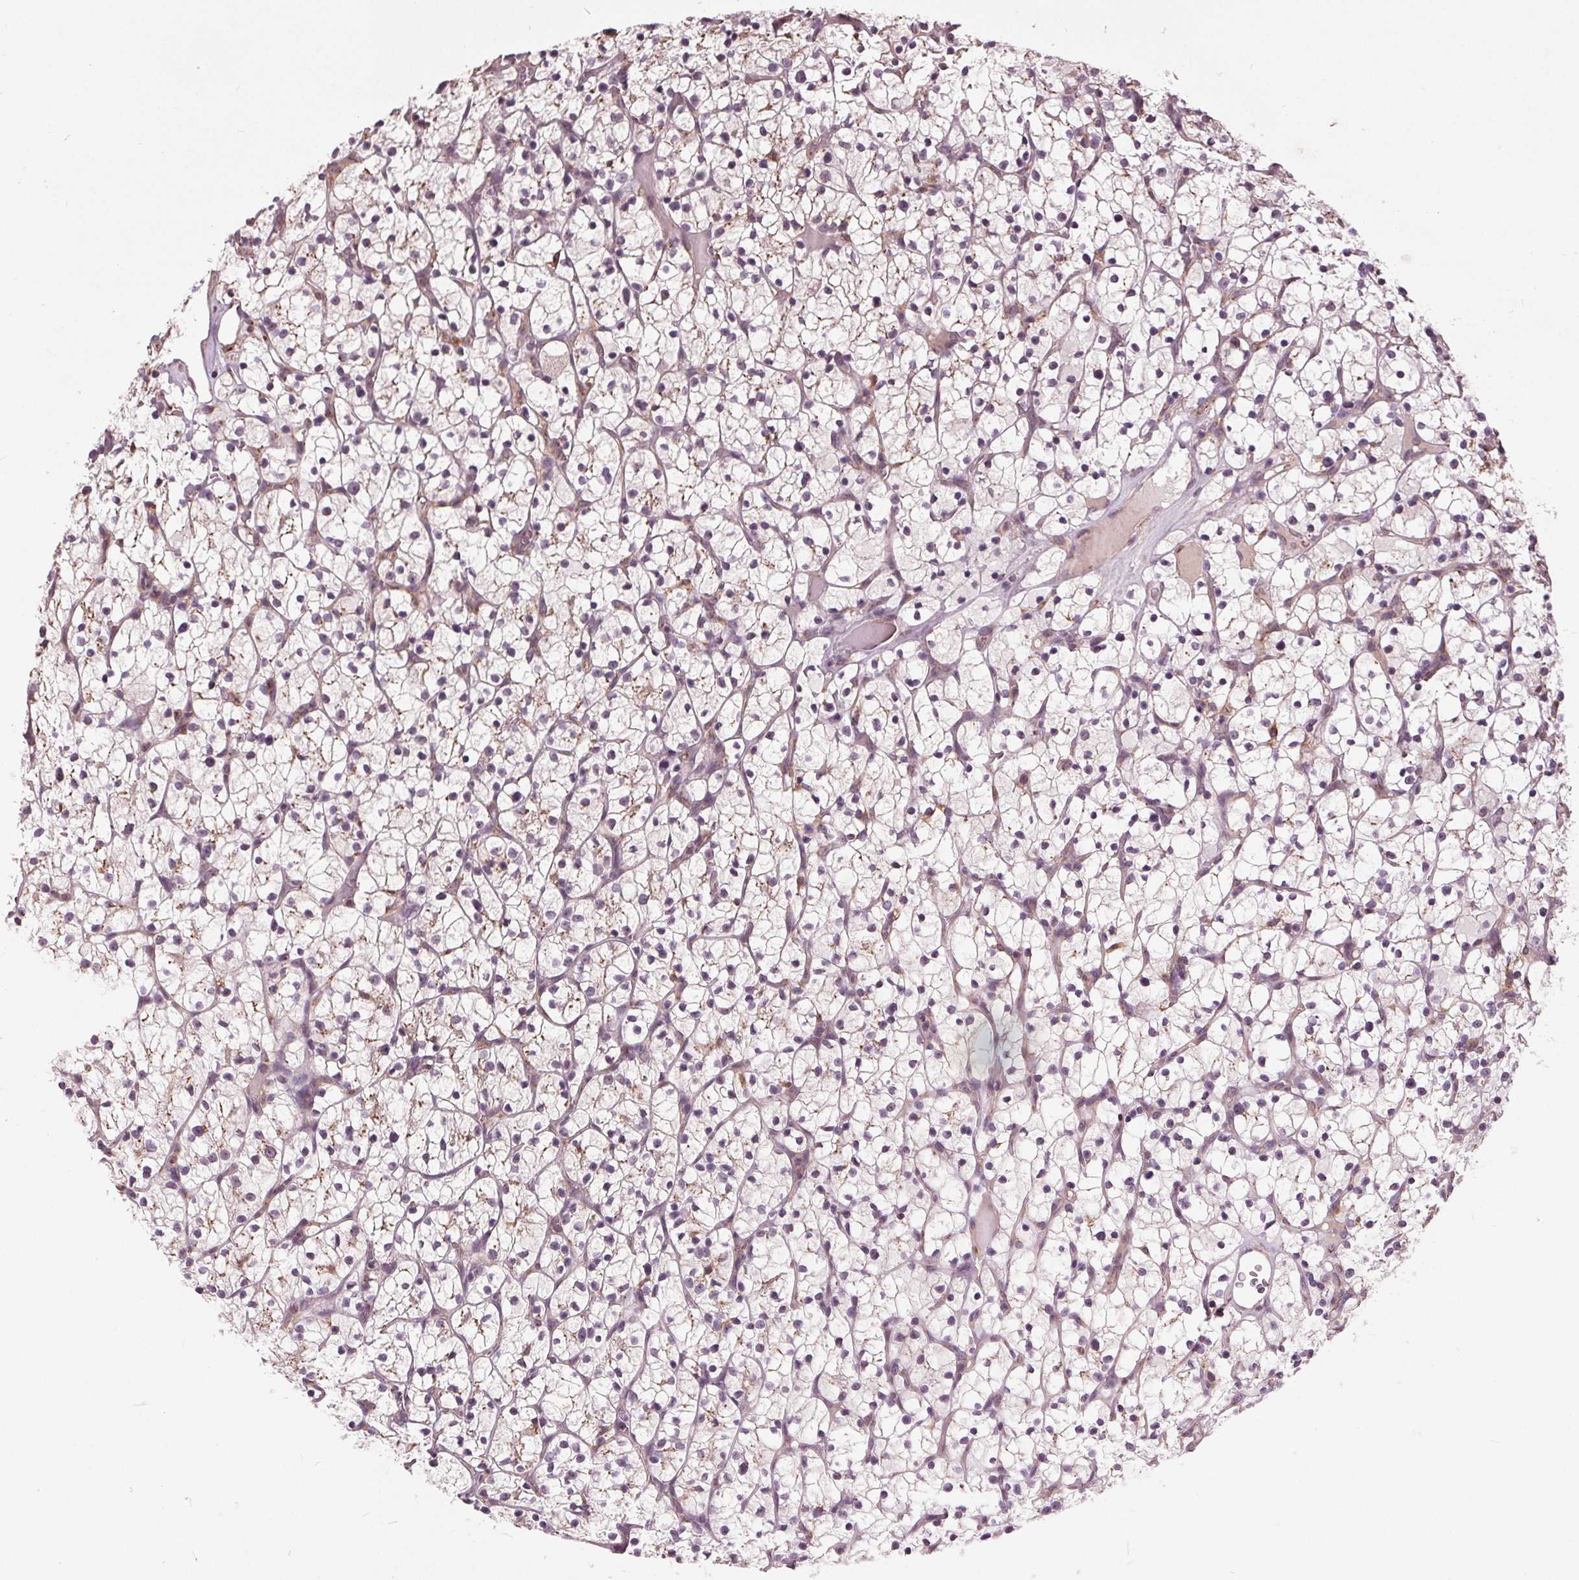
{"staining": {"intensity": "negative", "quantity": "none", "location": "none"}, "tissue": "renal cancer", "cell_type": "Tumor cells", "image_type": "cancer", "snomed": [{"axis": "morphology", "description": "Adenocarcinoma, NOS"}, {"axis": "topography", "description": "Kidney"}], "caption": "Immunohistochemical staining of human renal cancer (adenocarcinoma) displays no significant positivity in tumor cells.", "gene": "BSDC1", "patient": {"sex": "female", "age": 64}}